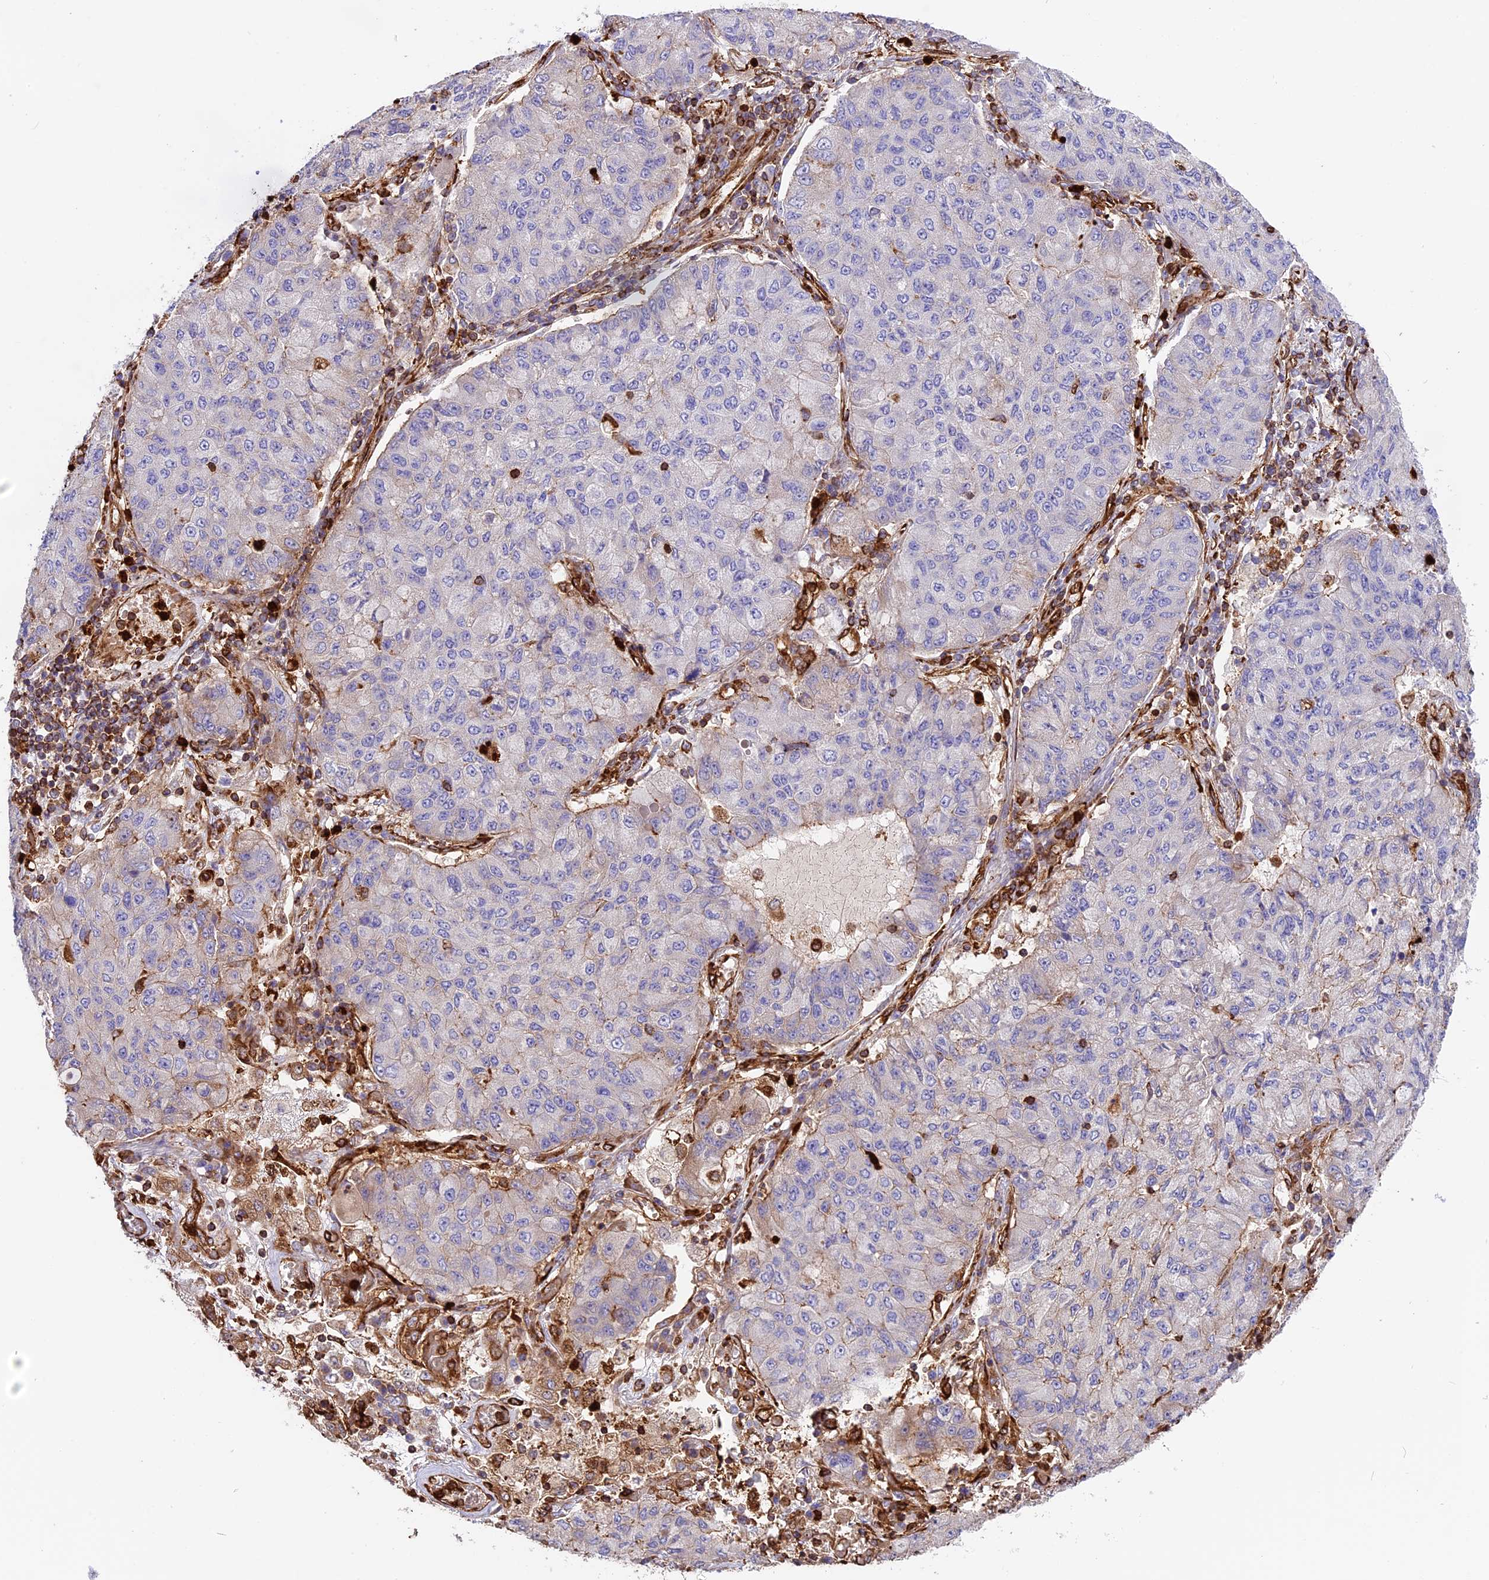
{"staining": {"intensity": "negative", "quantity": "none", "location": "none"}, "tissue": "lung cancer", "cell_type": "Tumor cells", "image_type": "cancer", "snomed": [{"axis": "morphology", "description": "Squamous cell carcinoma, NOS"}, {"axis": "topography", "description": "Lung"}], "caption": "Human squamous cell carcinoma (lung) stained for a protein using immunohistochemistry shows no staining in tumor cells.", "gene": "CD99L2", "patient": {"sex": "male", "age": 74}}